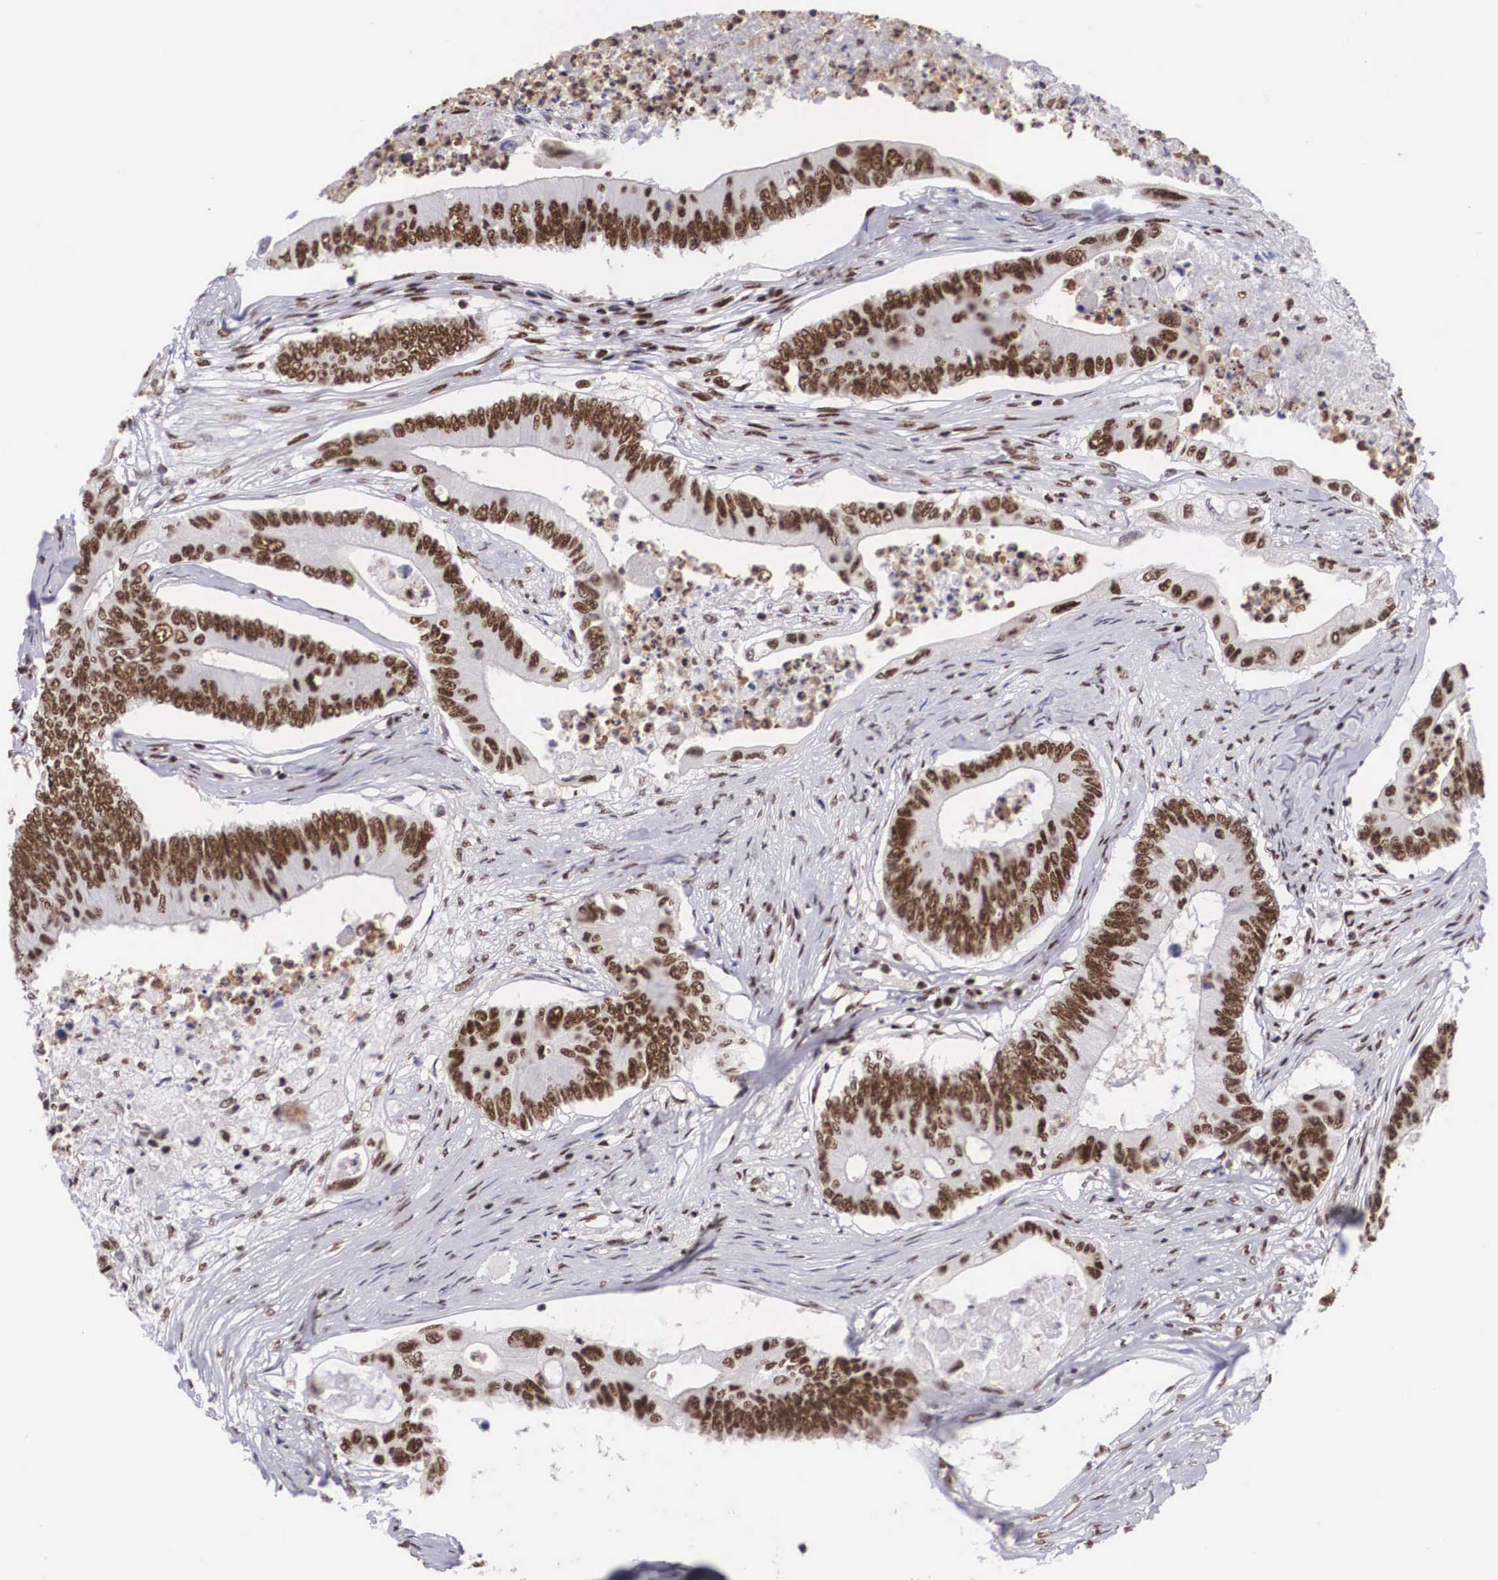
{"staining": {"intensity": "moderate", "quantity": ">75%", "location": "nuclear"}, "tissue": "colorectal cancer", "cell_type": "Tumor cells", "image_type": "cancer", "snomed": [{"axis": "morphology", "description": "Adenocarcinoma, NOS"}, {"axis": "topography", "description": "Colon"}], "caption": "Brown immunohistochemical staining in adenocarcinoma (colorectal) demonstrates moderate nuclear staining in about >75% of tumor cells.", "gene": "SF3A1", "patient": {"sex": "male", "age": 65}}